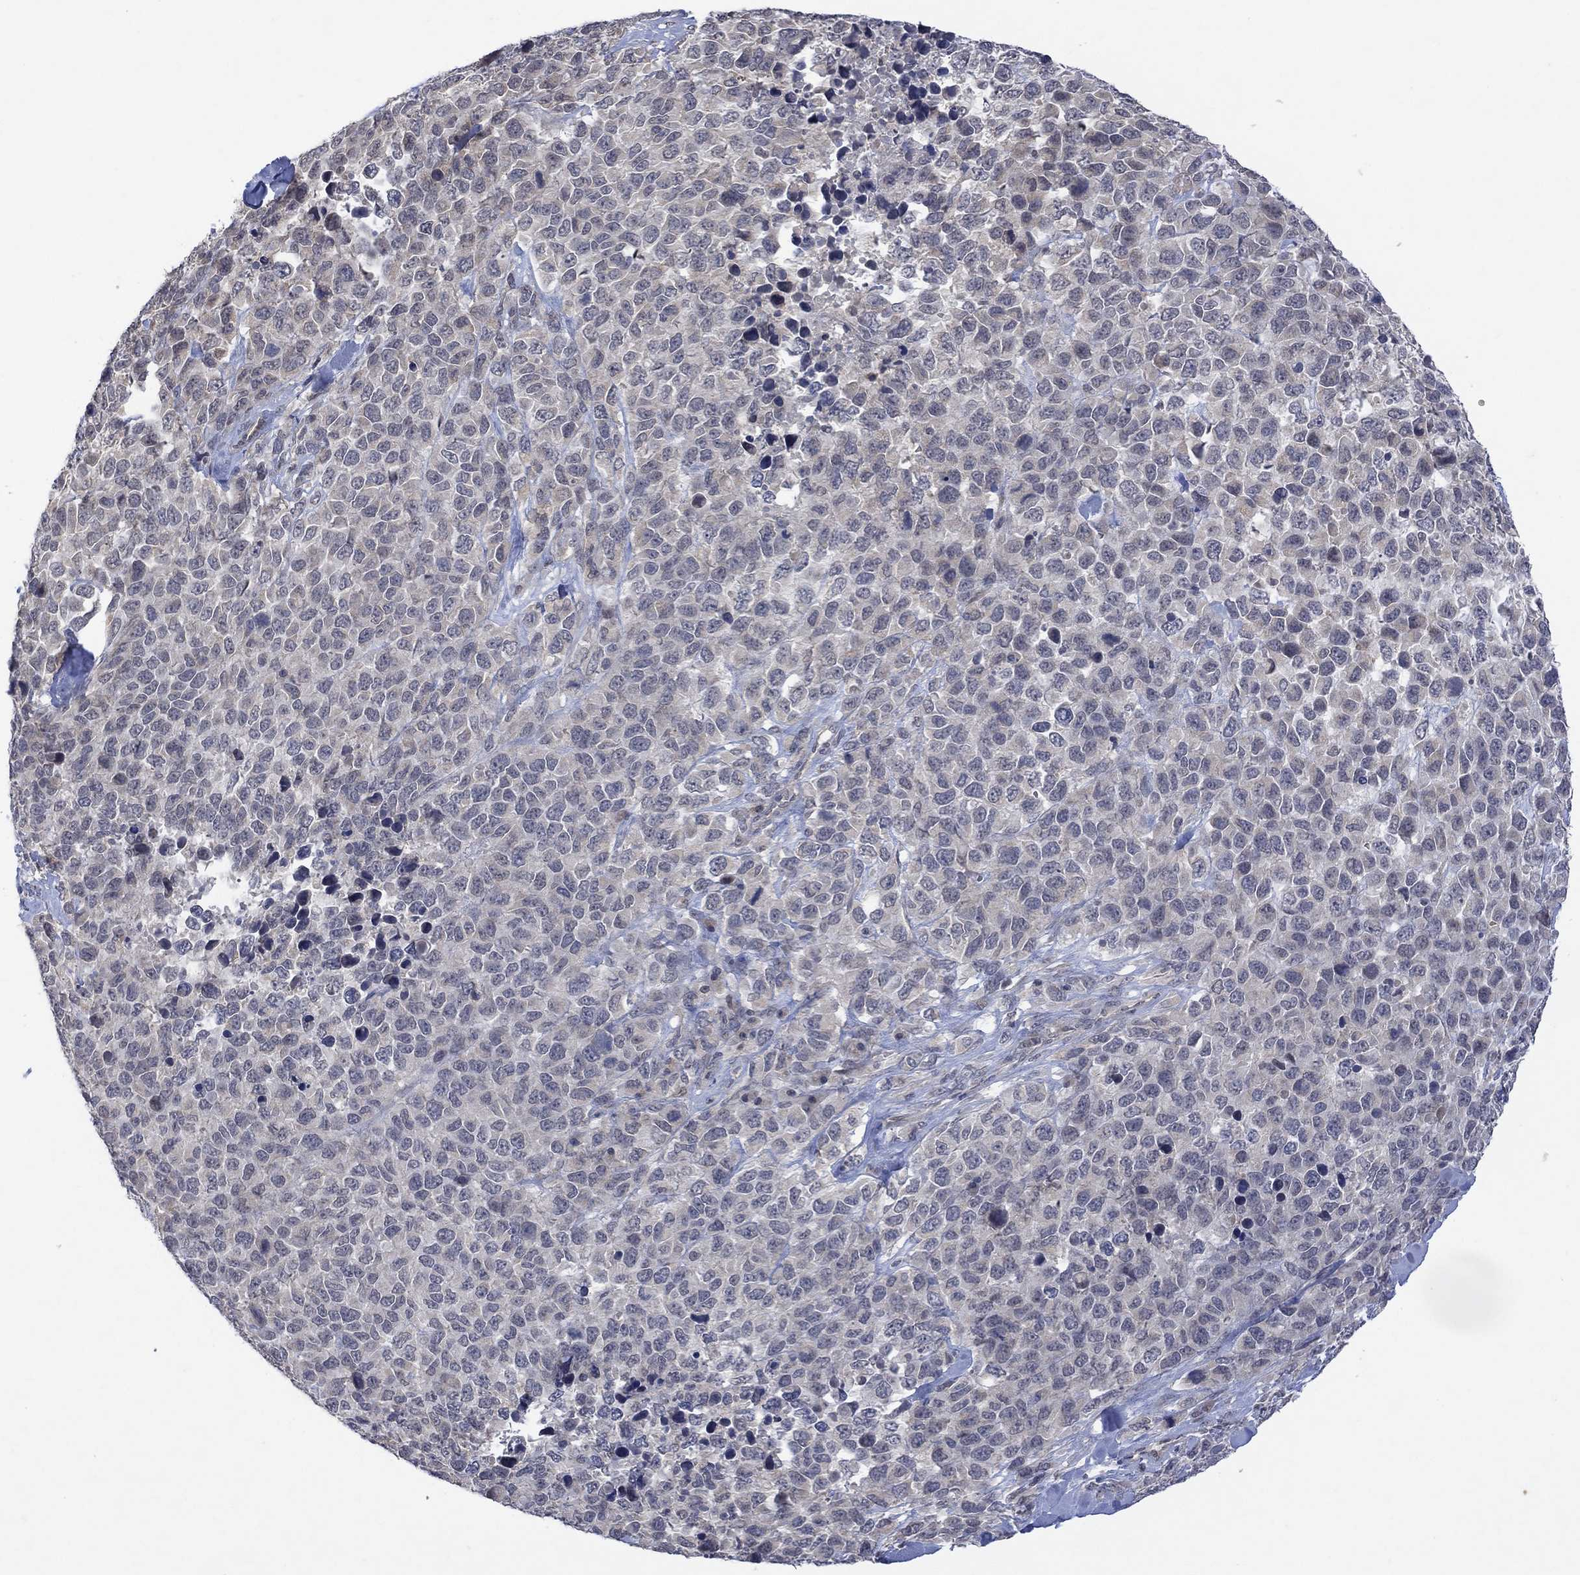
{"staining": {"intensity": "negative", "quantity": "none", "location": "none"}, "tissue": "melanoma", "cell_type": "Tumor cells", "image_type": "cancer", "snomed": [{"axis": "morphology", "description": "Malignant melanoma, Metastatic site"}, {"axis": "topography", "description": "Skin"}], "caption": "Tumor cells are negative for brown protein staining in malignant melanoma (metastatic site). (Stains: DAB immunohistochemistry (IHC) with hematoxylin counter stain, Microscopy: brightfield microscopy at high magnification).", "gene": "GRIN2D", "patient": {"sex": "male", "age": 84}}